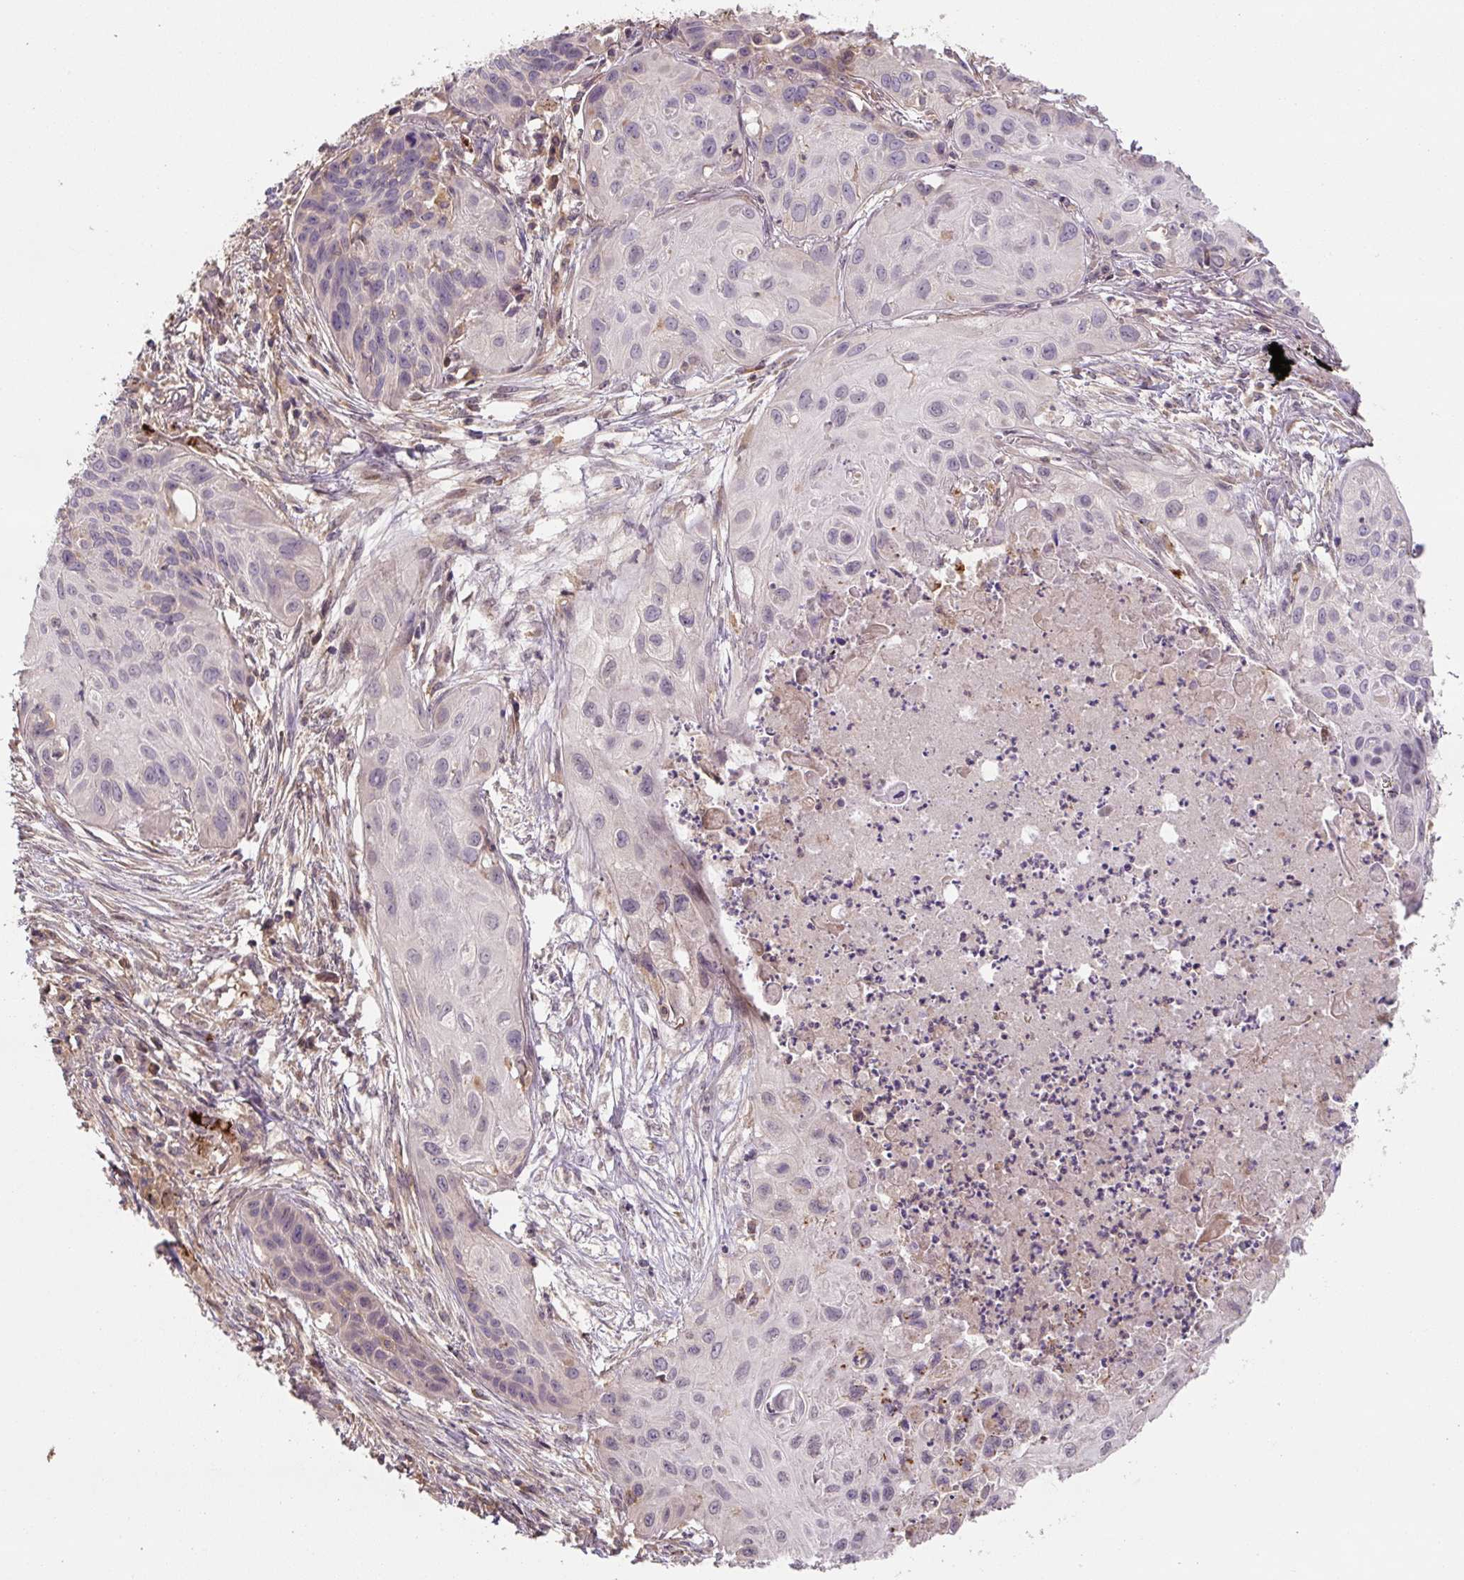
{"staining": {"intensity": "negative", "quantity": "none", "location": "none"}, "tissue": "lung cancer", "cell_type": "Tumor cells", "image_type": "cancer", "snomed": [{"axis": "morphology", "description": "Squamous cell carcinoma, NOS"}, {"axis": "topography", "description": "Lung"}], "caption": "Protein analysis of lung cancer demonstrates no significant staining in tumor cells.", "gene": "C2orf73", "patient": {"sex": "male", "age": 71}}